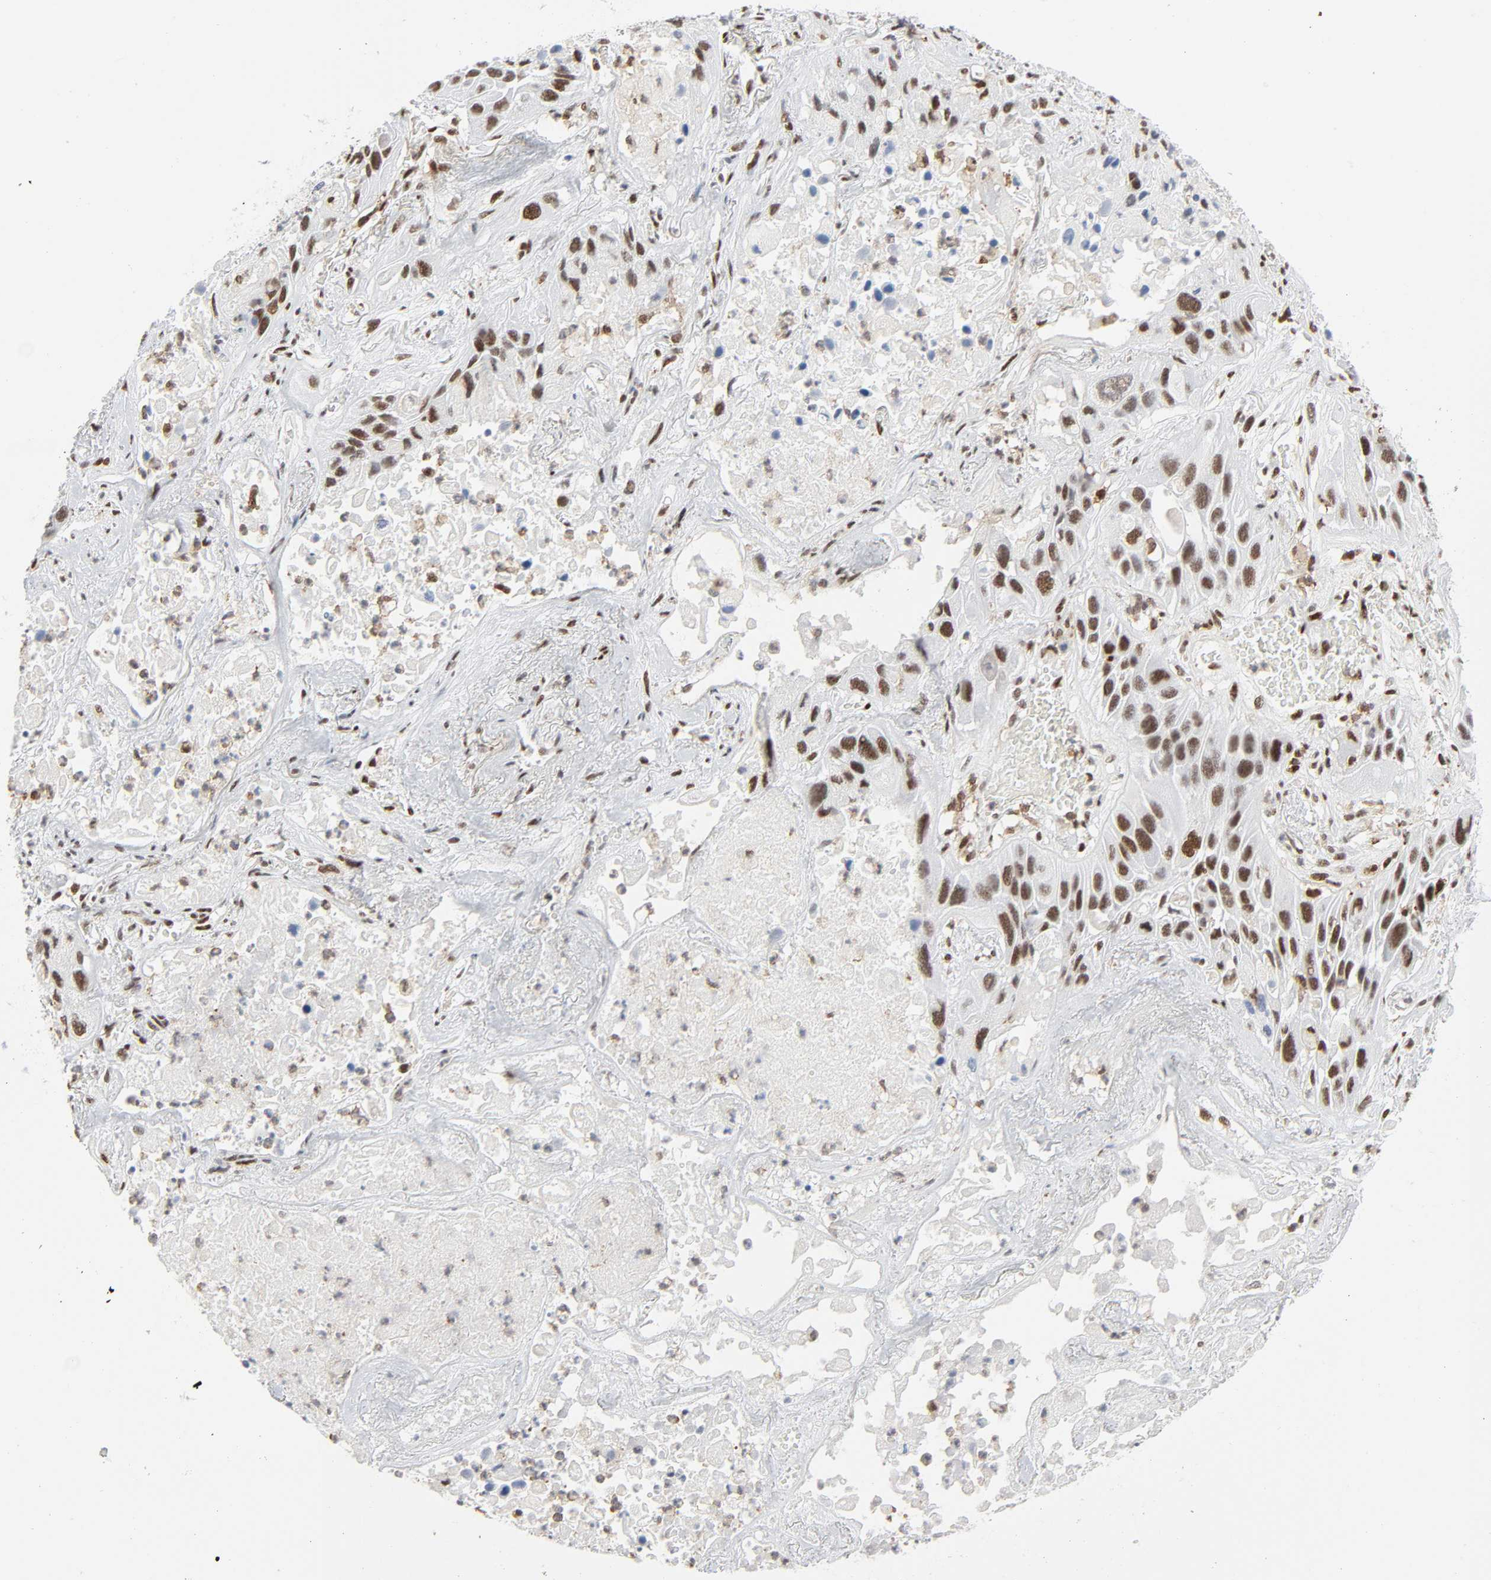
{"staining": {"intensity": "moderate", "quantity": ">75%", "location": "nuclear"}, "tissue": "lung cancer", "cell_type": "Tumor cells", "image_type": "cancer", "snomed": [{"axis": "morphology", "description": "Squamous cell carcinoma, NOS"}, {"axis": "topography", "description": "Lung"}], "caption": "This micrograph shows immunohistochemistry staining of human lung cancer (squamous cell carcinoma), with medium moderate nuclear expression in about >75% of tumor cells.", "gene": "WAS", "patient": {"sex": "female", "age": 76}}